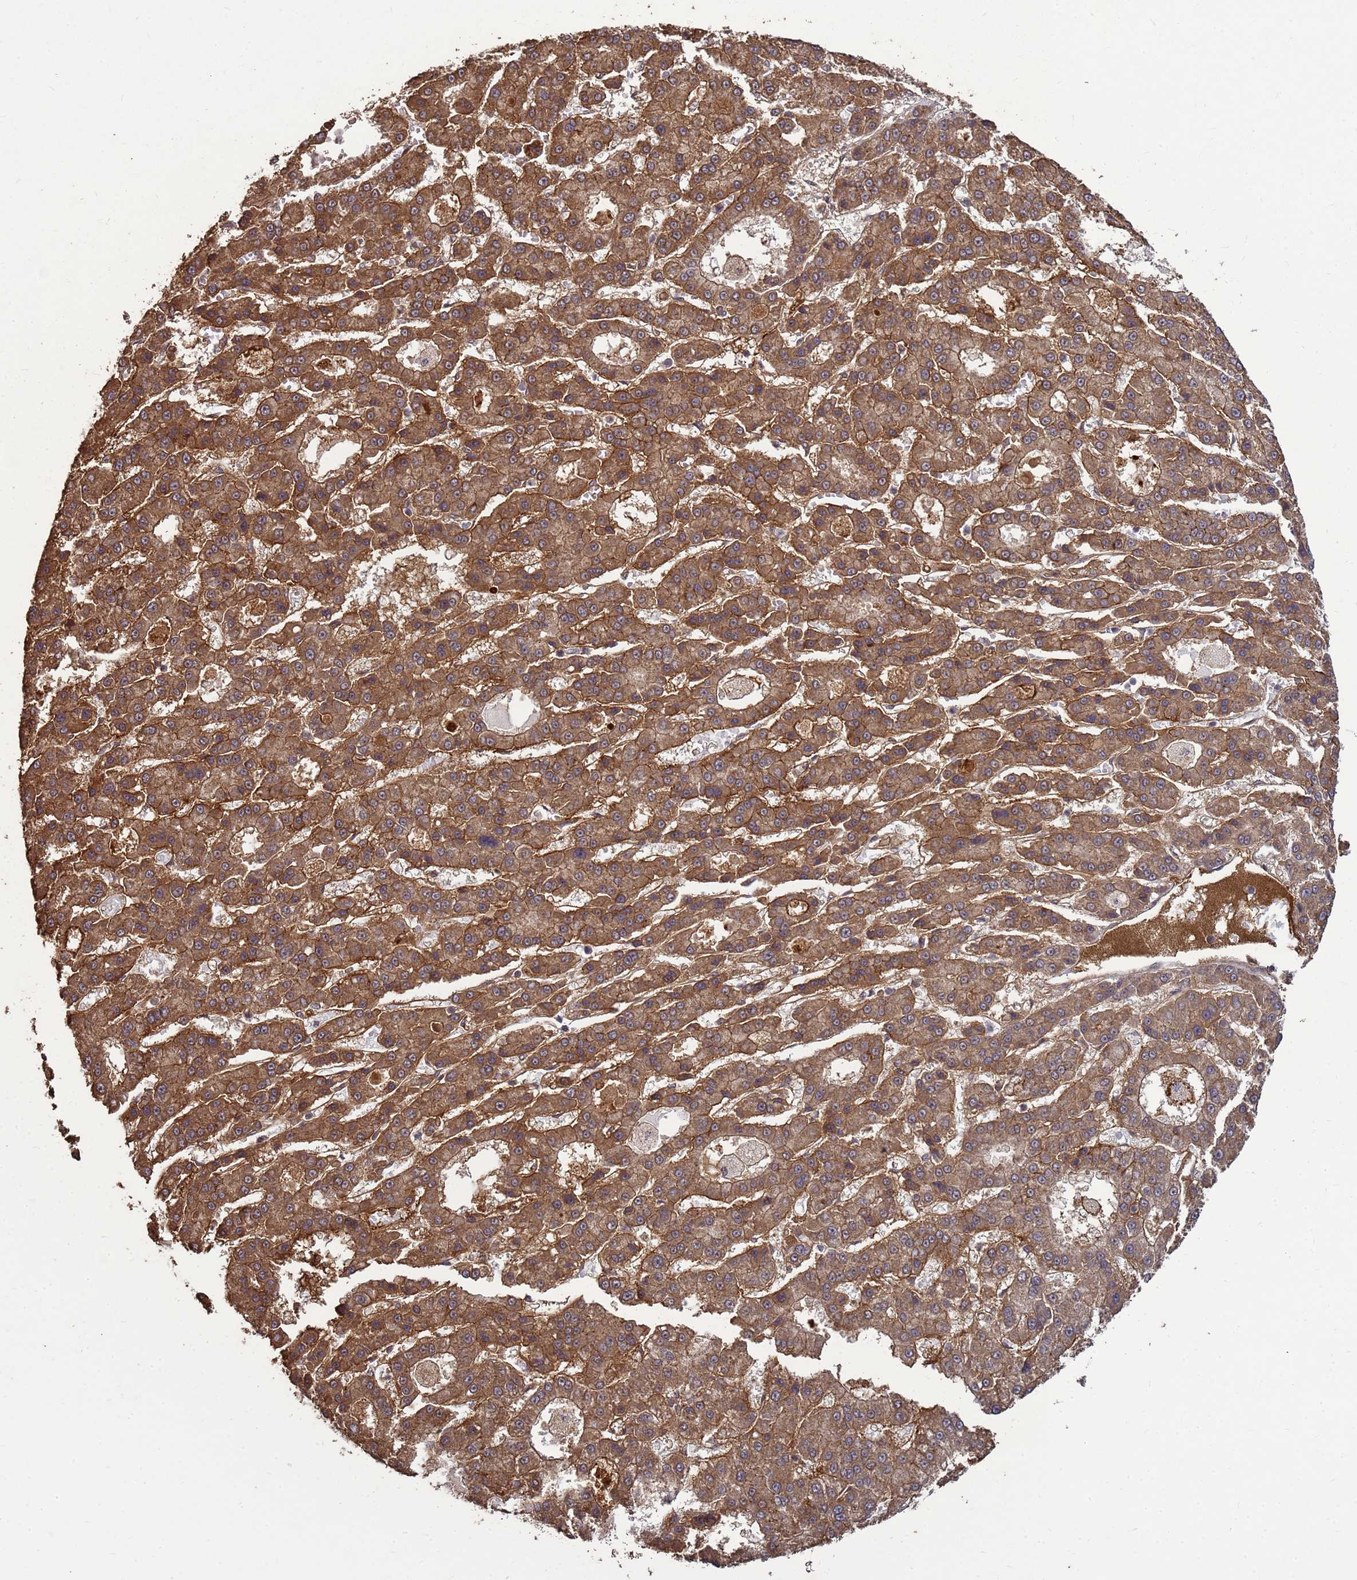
{"staining": {"intensity": "moderate", "quantity": ">75%", "location": "cytoplasmic/membranous"}, "tissue": "liver cancer", "cell_type": "Tumor cells", "image_type": "cancer", "snomed": [{"axis": "morphology", "description": "Carcinoma, Hepatocellular, NOS"}, {"axis": "topography", "description": "Liver"}], "caption": "High-power microscopy captured an IHC image of hepatocellular carcinoma (liver), revealing moderate cytoplasmic/membranous staining in approximately >75% of tumor cells.", "gene": "CRBN", "patient": {"sex": "male", "age": 70}}